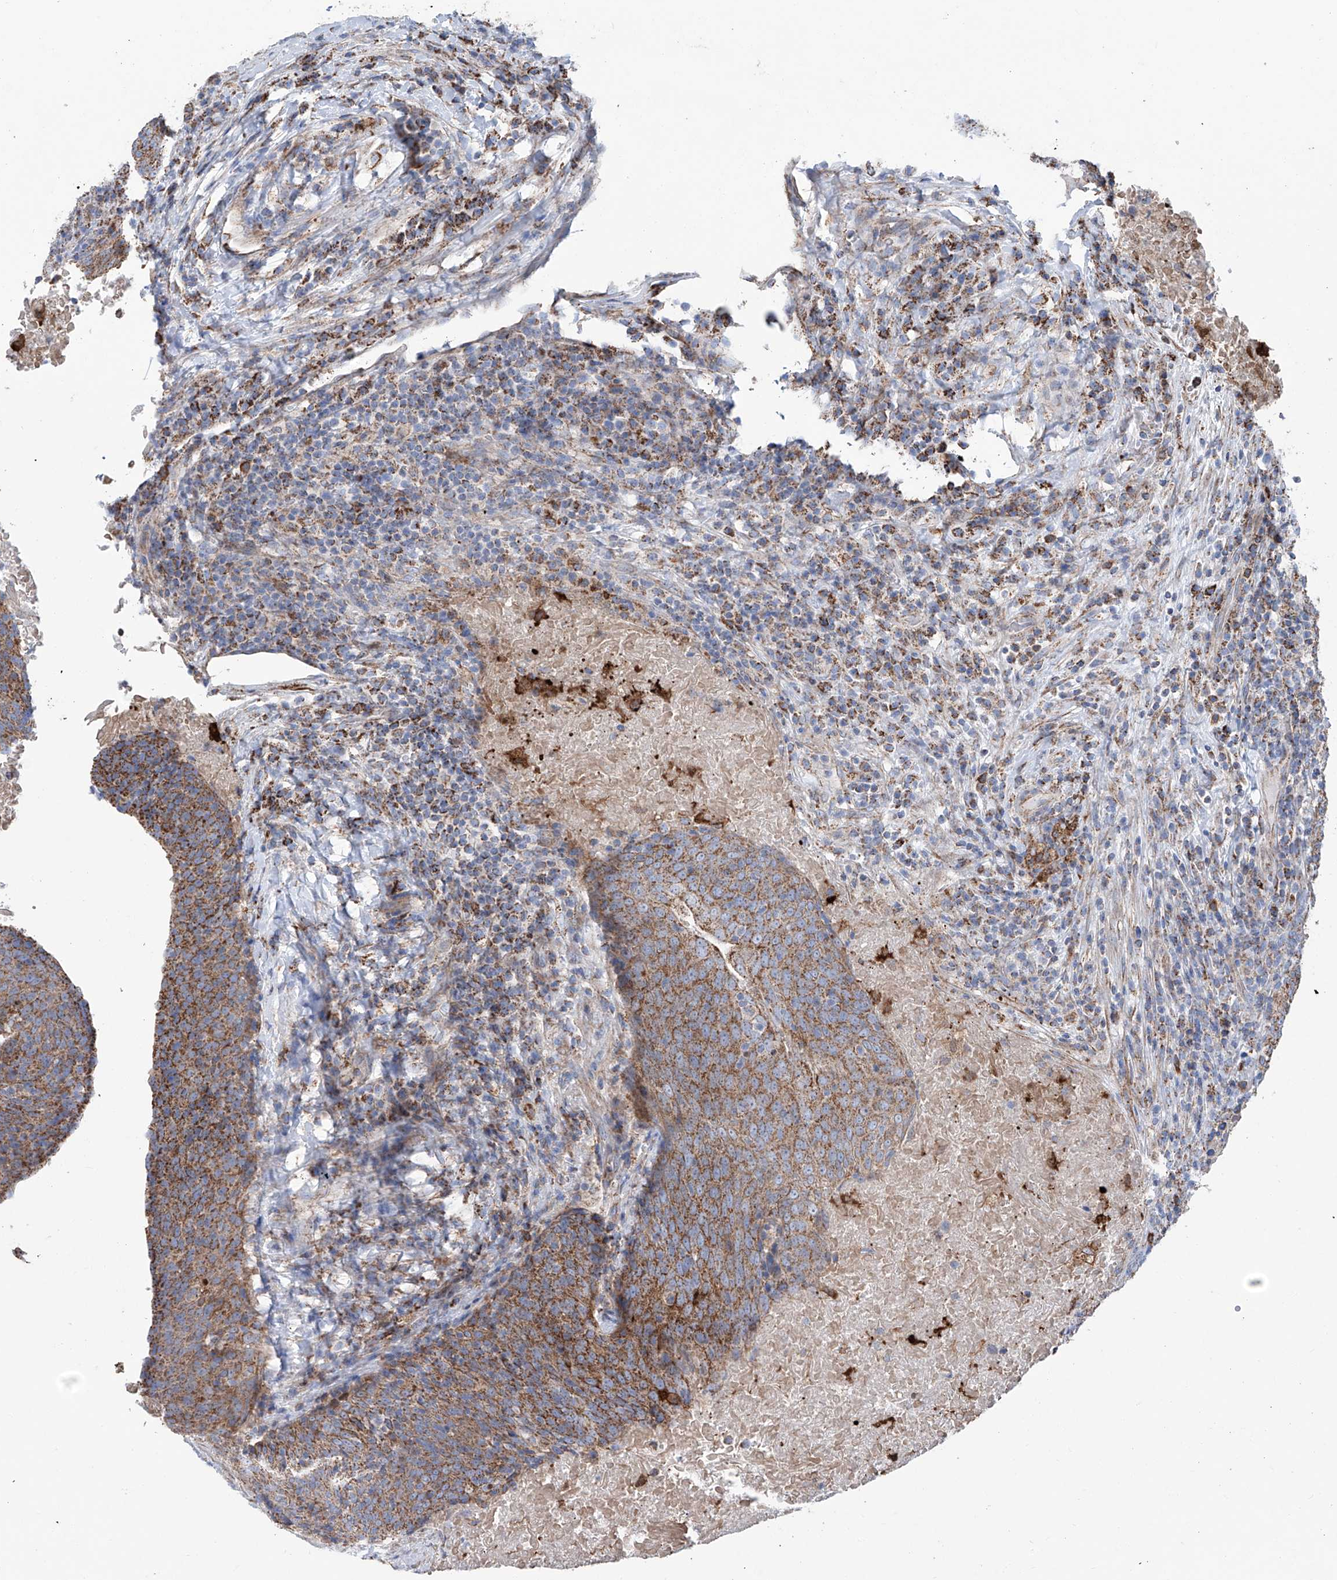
{"staining": {"intensity": "strong", "quantity": ">75%", "location": "cytoplasmic/membranous"}, "tissue": "head and neck cancer", "cell_type": "Tumor cells", "image_type": "cancer", "snomed": [{"axis": "morphology", "description": "Squamous cell carcinoma, NOS"}, {"axis": "morphology", "description": "Squamous cell carcinoma, metastatic, NOS"}, {"axis": "topography", "description": "Lymph node"}, {"axis": "topography", "description": "Head-Neck"}], "caption": "There is high levels of strong cytoplasmic/membranous positivity in tumor cells of head and neck cancer (squamous cell carcinoma), as demonstrated by immunohistochemical staining (brown color).", "gene": "ALDH6A1", "patient": {"sex": "male", "age": 62}}